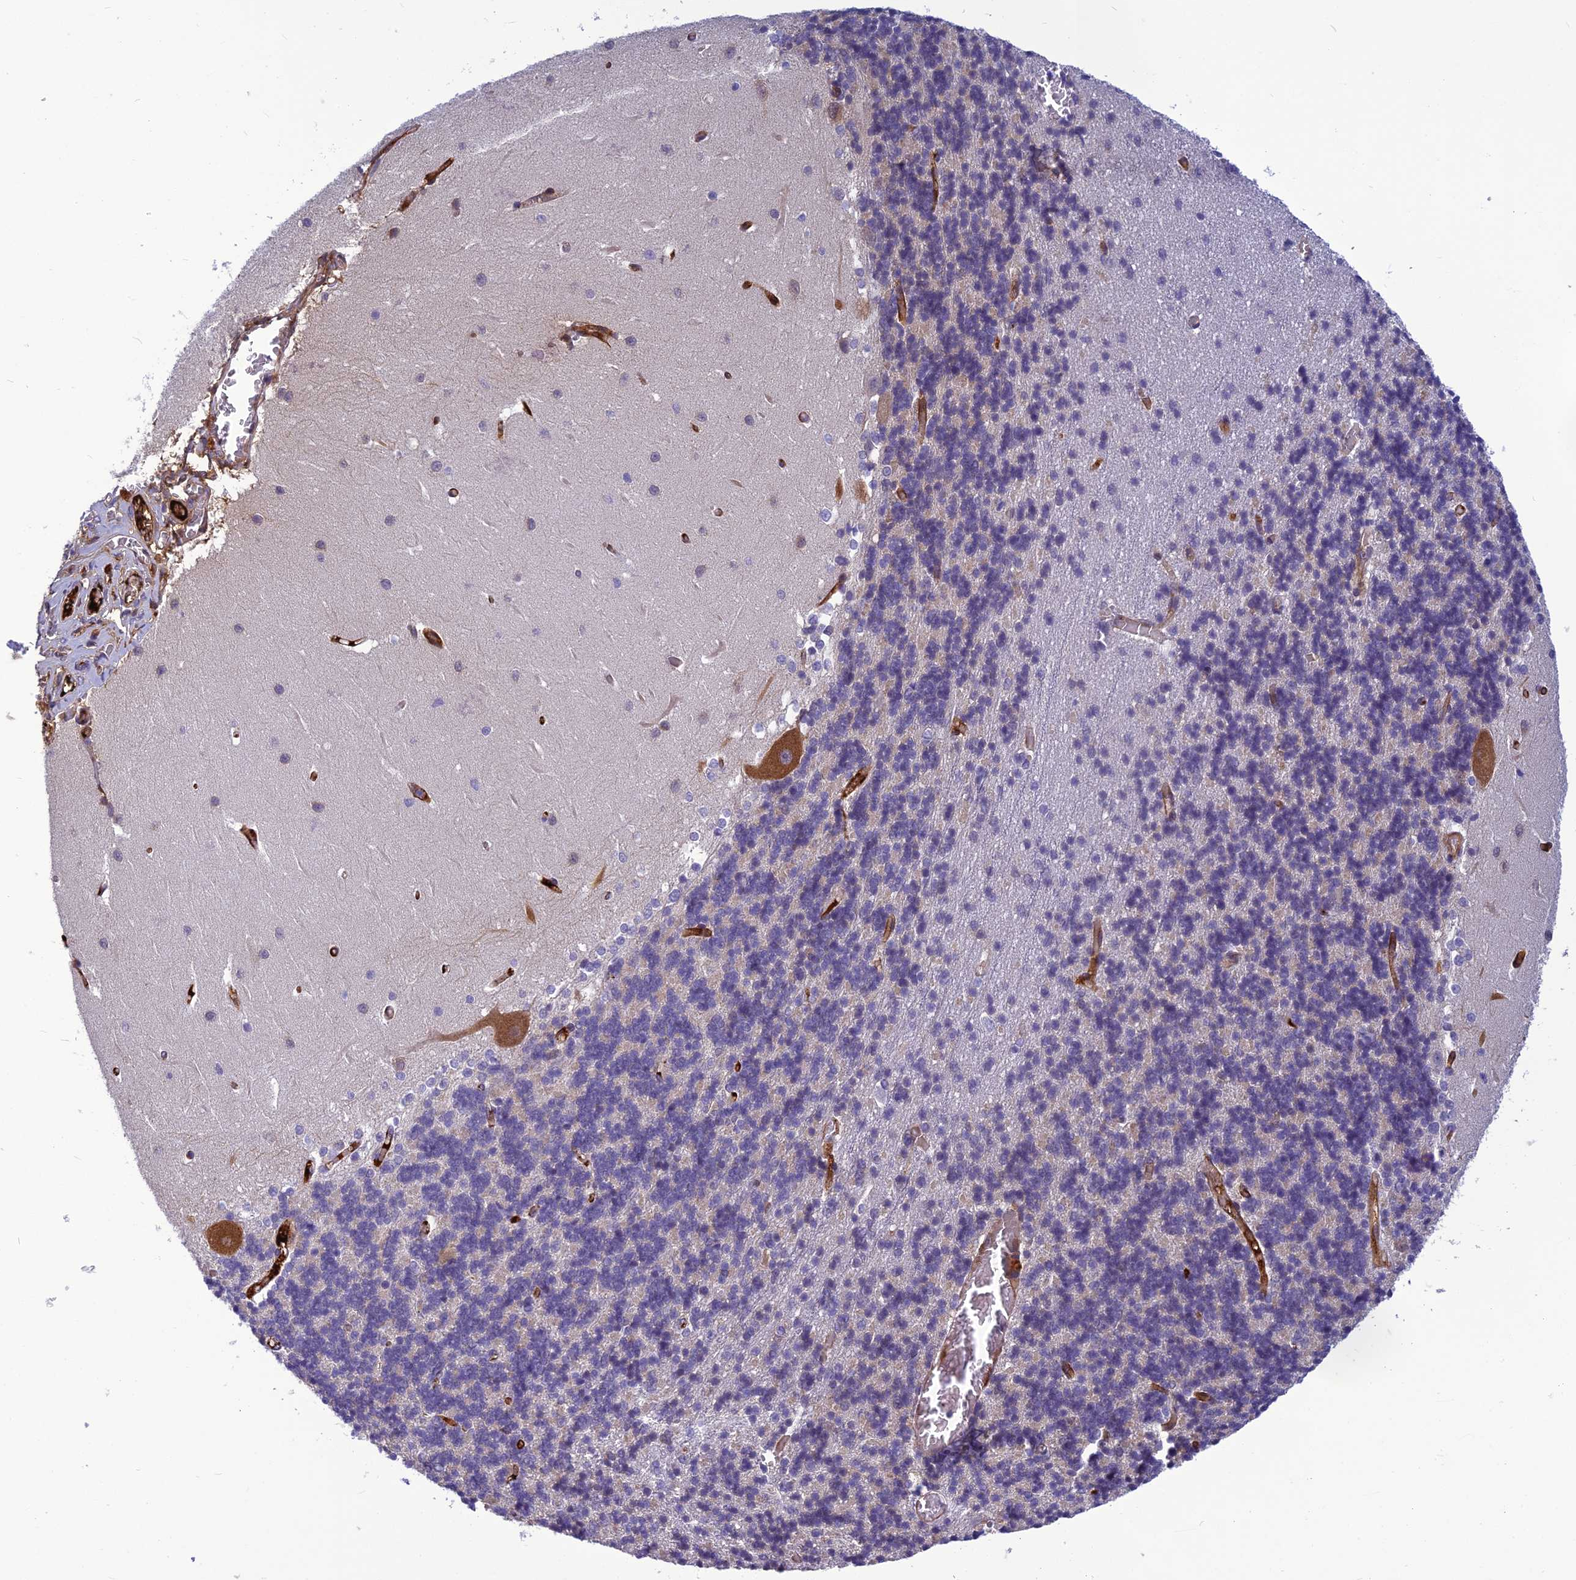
{"staining": {"intensity": "negative", "quantity": "none", "location": "none"}, "tissue": "cerebellum", "cell_type": "Cells in granular layer", "image_type": "normal", "snomed": [{"axis": "morphology", "description": "Normal tissue, NOS"}, {"axis": "topography", "description": "Cerebellum"}], "caption": "IHC histopathology image of unremarkable human cerebellum stained for a protein (brown), which exhibits no positivity in cells in granular layer.", "gene": "CLEC11A", "patient": {"sex": "male", "age": 37}}